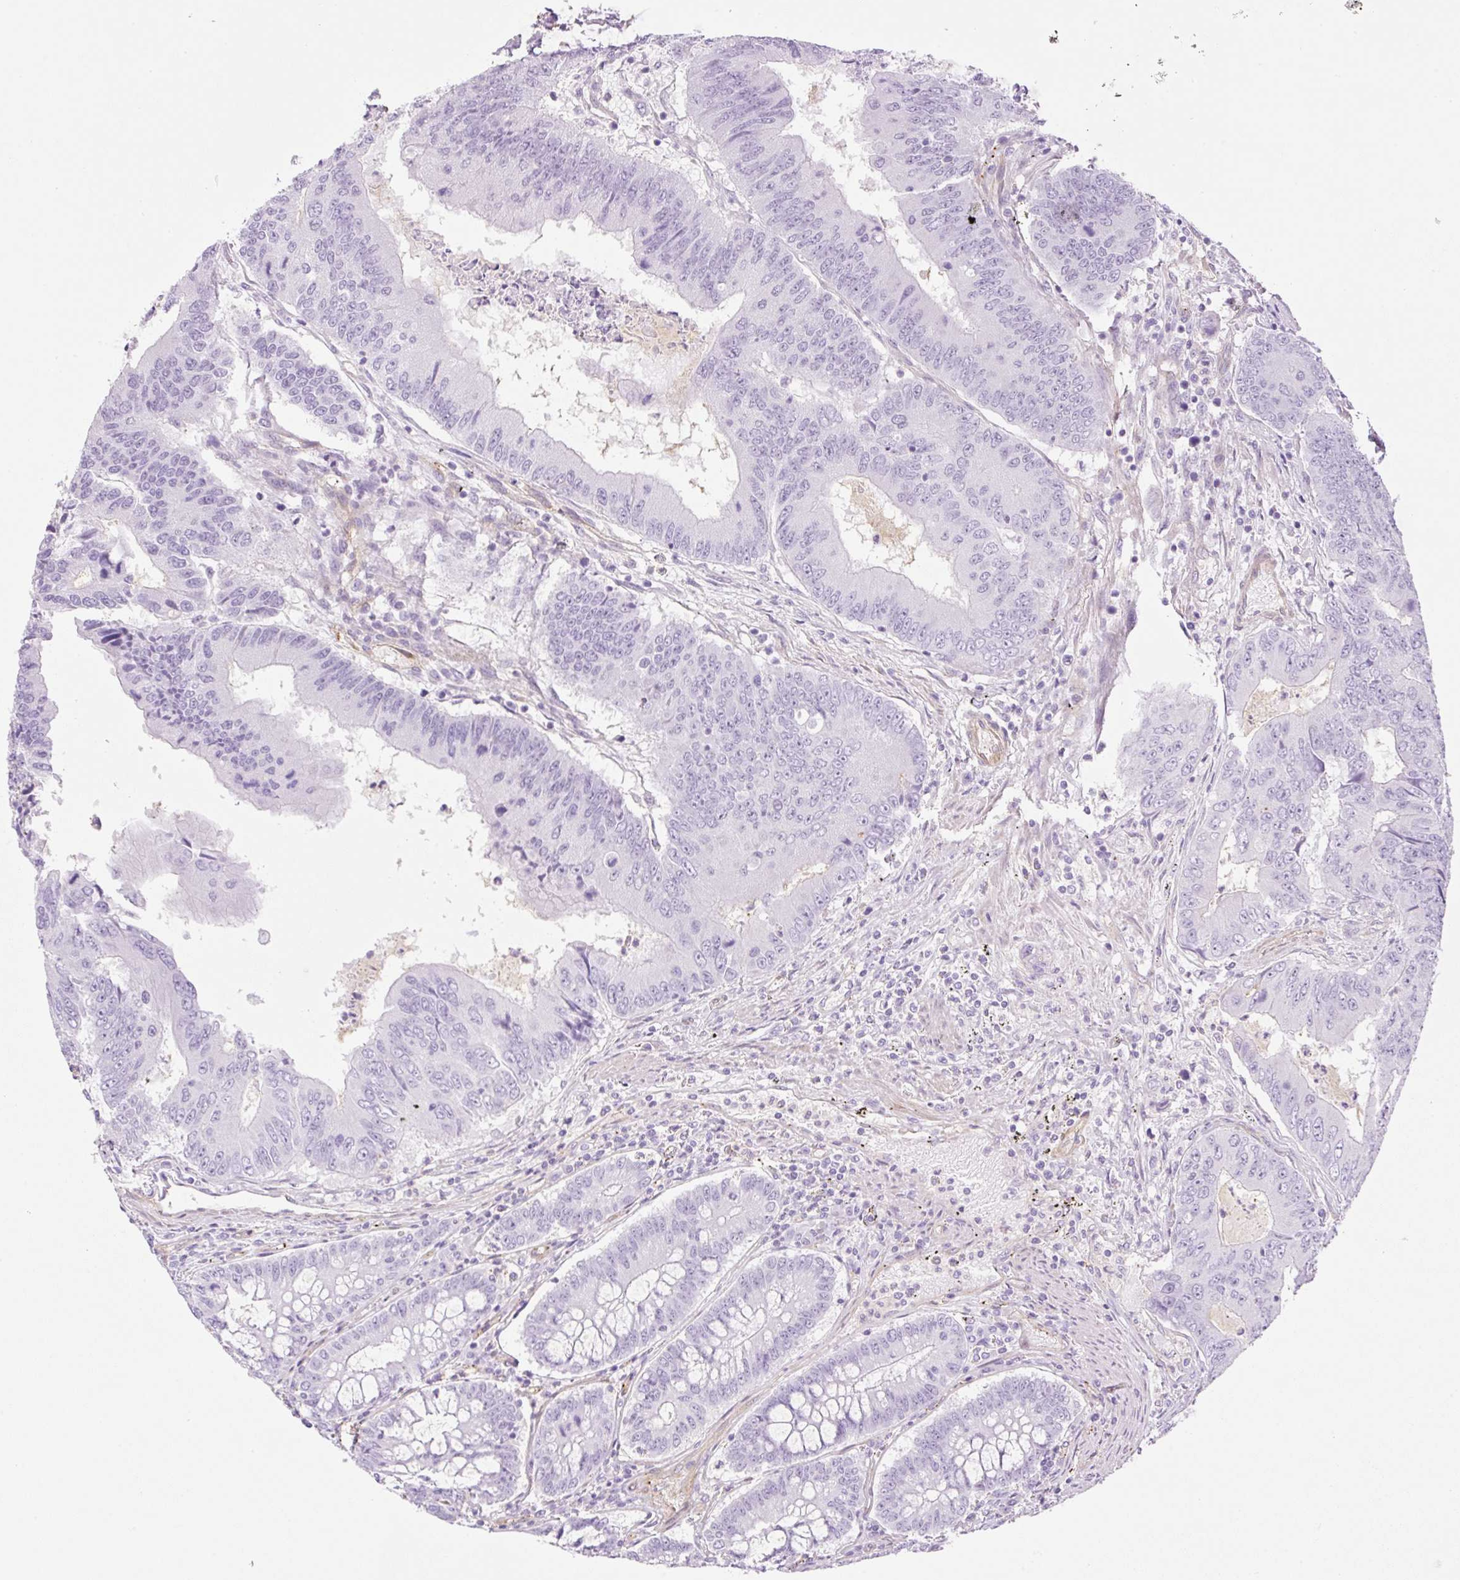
{"staining": {"intensity": "negative", "quantity": "none", "location": "none"}, "tissue": "colorectal cancer", "cell_type": "Tumor cells", "image_type": "cancer", "snomed": [{"axis": "morphology", "description": "Adenocarcinoma, NOS"}, {"axis": "topography", "description": "Colon"}], "caption": "Adenocarcinoma (colorectal) was stained to show a protein in brown. There is no significant positivity in tumor cells.", "gene": "EHD3", "patient": {"sex": "male", "age": 53}}